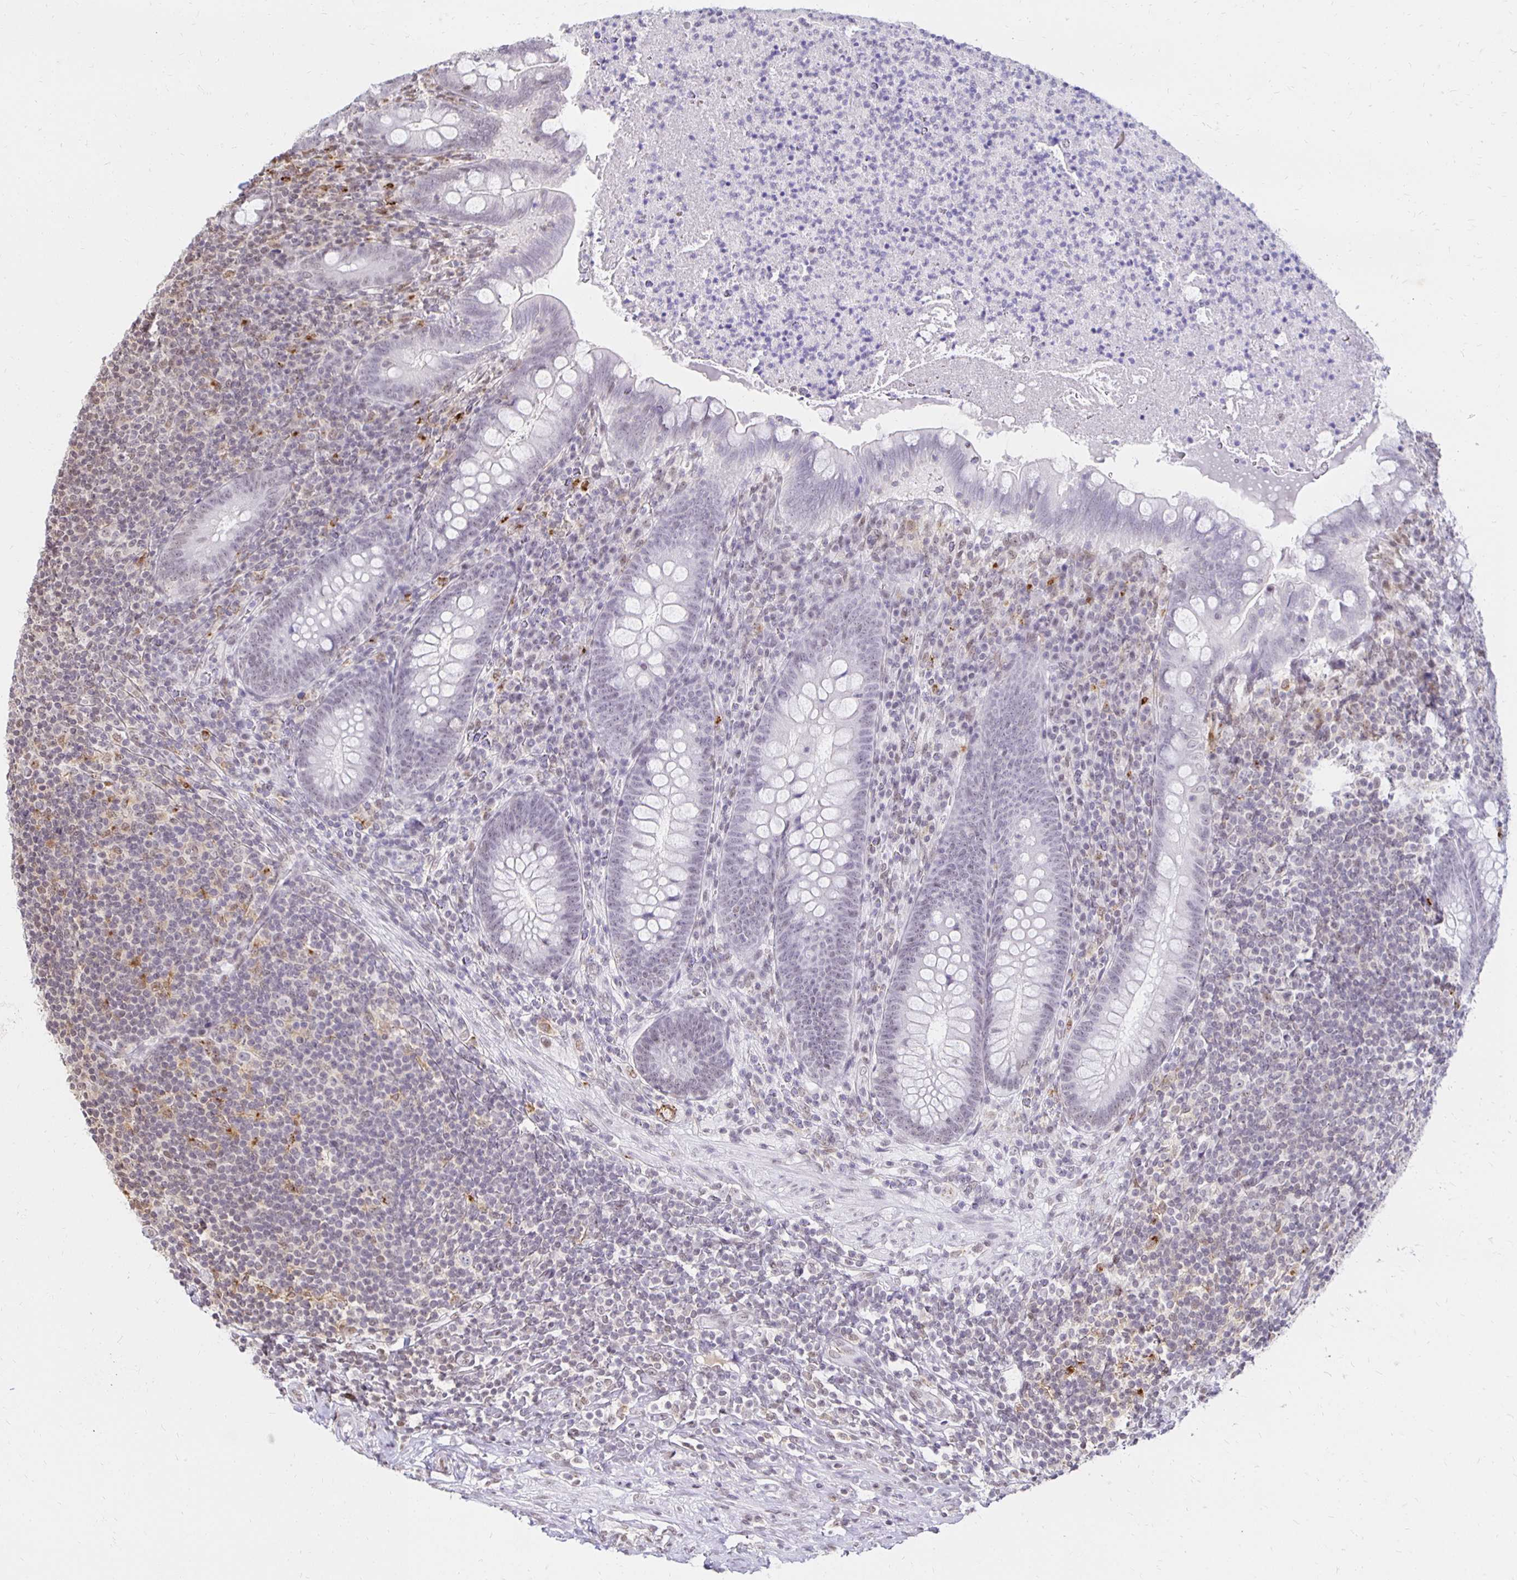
{"staining": {"intensity": "moderate", "quantity": "<25%", "location": "nuclear"}, "tissue": "appendix", "cell_type": "Glandular cells", "image_type": "normal", "snomed": [{"axis": "morphology", "description": "Normal tissue, NOS"}, {"axis": "topography", "description": "Appendix"}], "caption": "A histopathology image showing moderate nuclear positivity in about <25% of glandular cells in normal appendix, as visualized by brown immunohistochemical staining.", "gene": "ZNF579", "patient": {"sex": "male", "age": 47}}